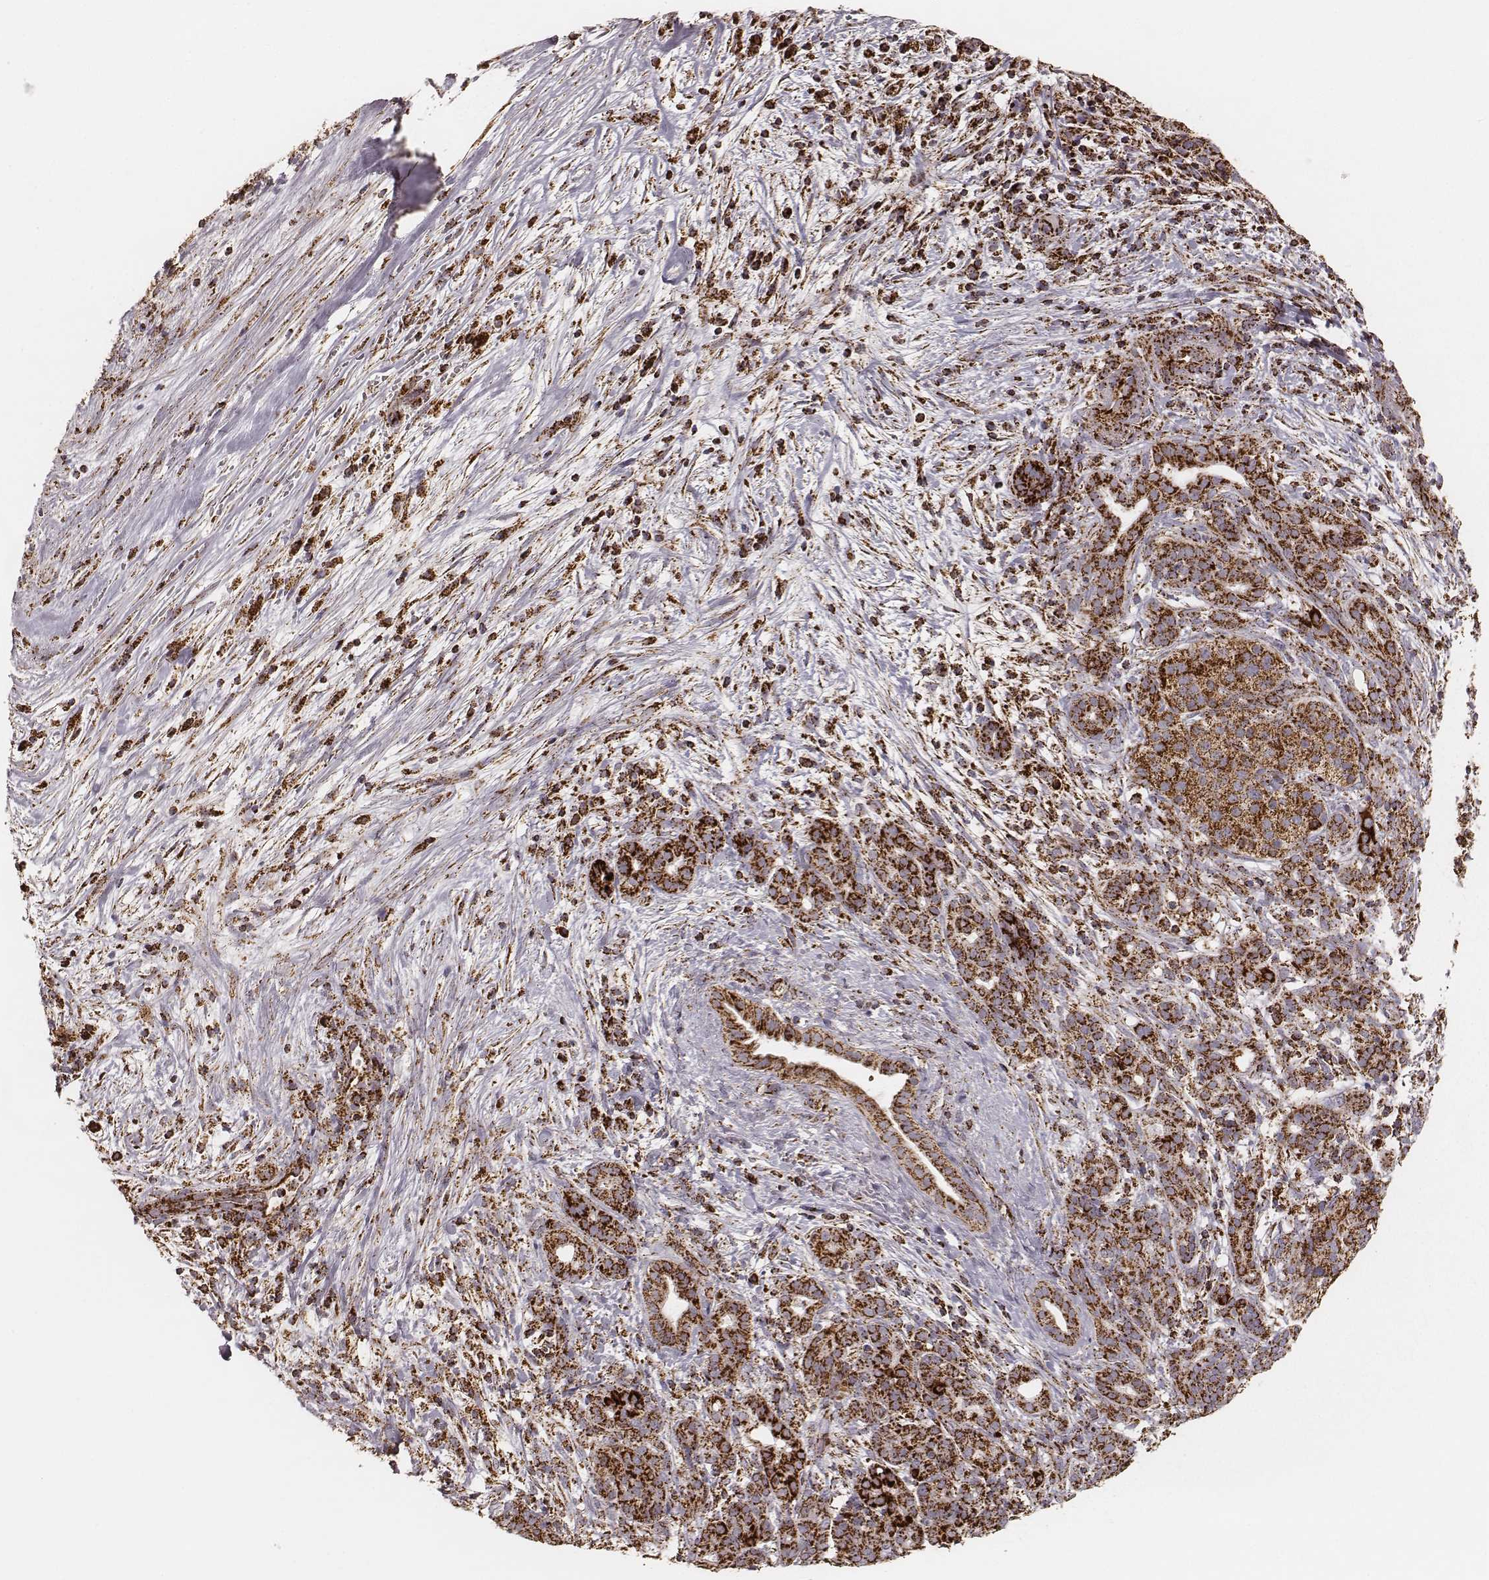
{"staining": {"intensity": "strong", "quantity": ">75%", "location": "cytoplasmic/membranous"}, "tissue": "pancreatic cancer", "cell_type": "Tumor cells", "image_type": "cancer", "snomed": [{"axis": "morphology", "description": "Adenocarcinoma, NOS"}, {"axis": "topography", "description": "Pancreas"}], "caption": "The histopathology image exhibits immunohistochemical staining of adenocarcinoma (pancreatic). There is strong cytoplasmic/membranous staining is present in approximately >75% of tumor cells. Nuclei are stained in blue.", "gene": "CS", "patient": {"sex": "male", "age": 44}}